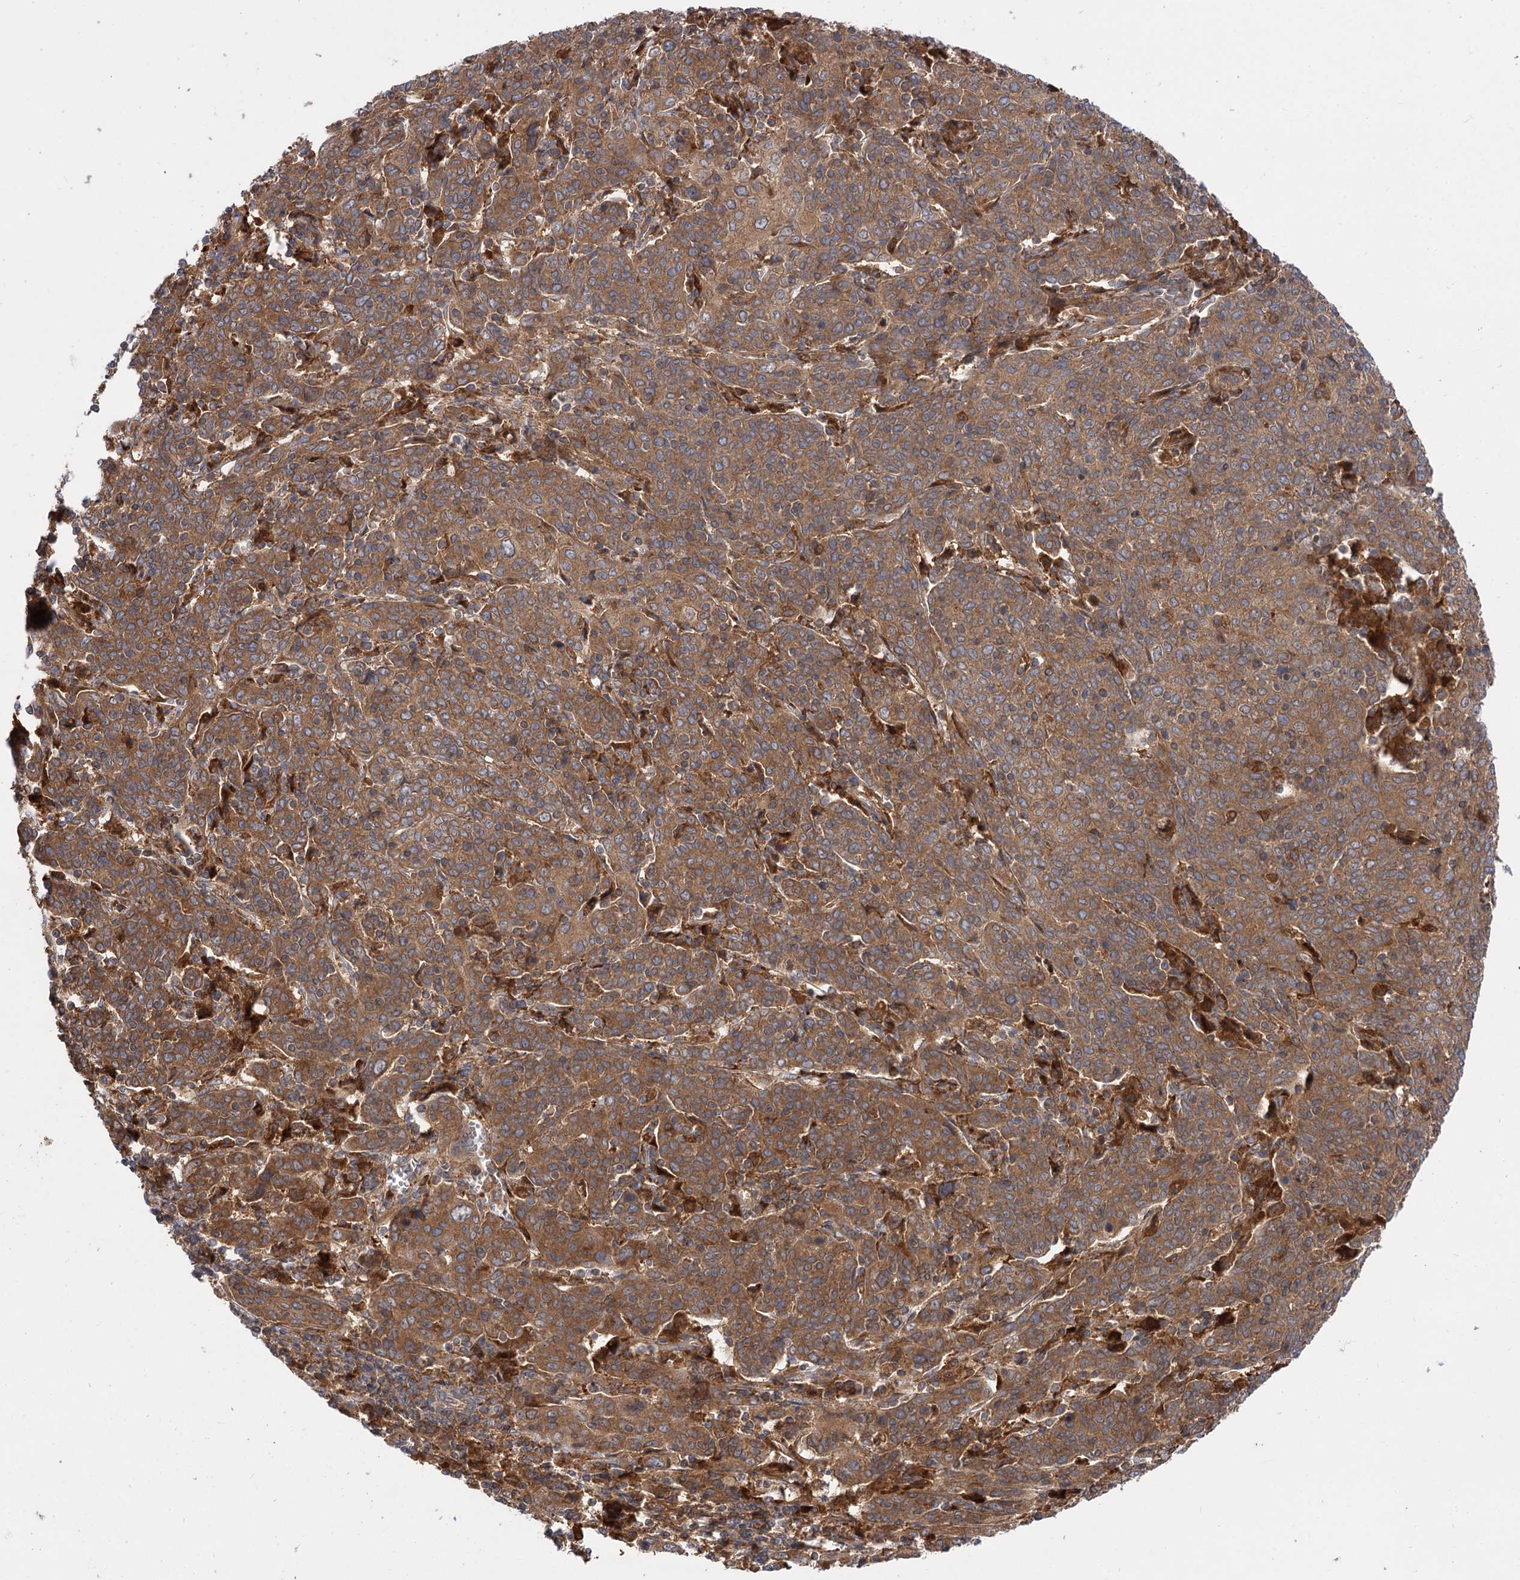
{"staining": {"intensity": "moderate", "quantity": ">75%", "location": "cytoplasmic/membranous"}, "tissue": "cervical cancer", "cell_type": "Tumor cells", "image_type": "cancer", "snomed": [{"axis": "morphology", "description": "Squamous cell carcinoma, NOS"}, {"axis": "topography", "description": "Cervix"}], "caption": "Immunohistochemical staining of human squamous cell carcinoma (cervical) reveals medium levels of moderate cytoplasmic/membranous positivity in about >75% of tumor cells.", "gene": "PATL1", "patient": {"sex": "female", "age": 67}}